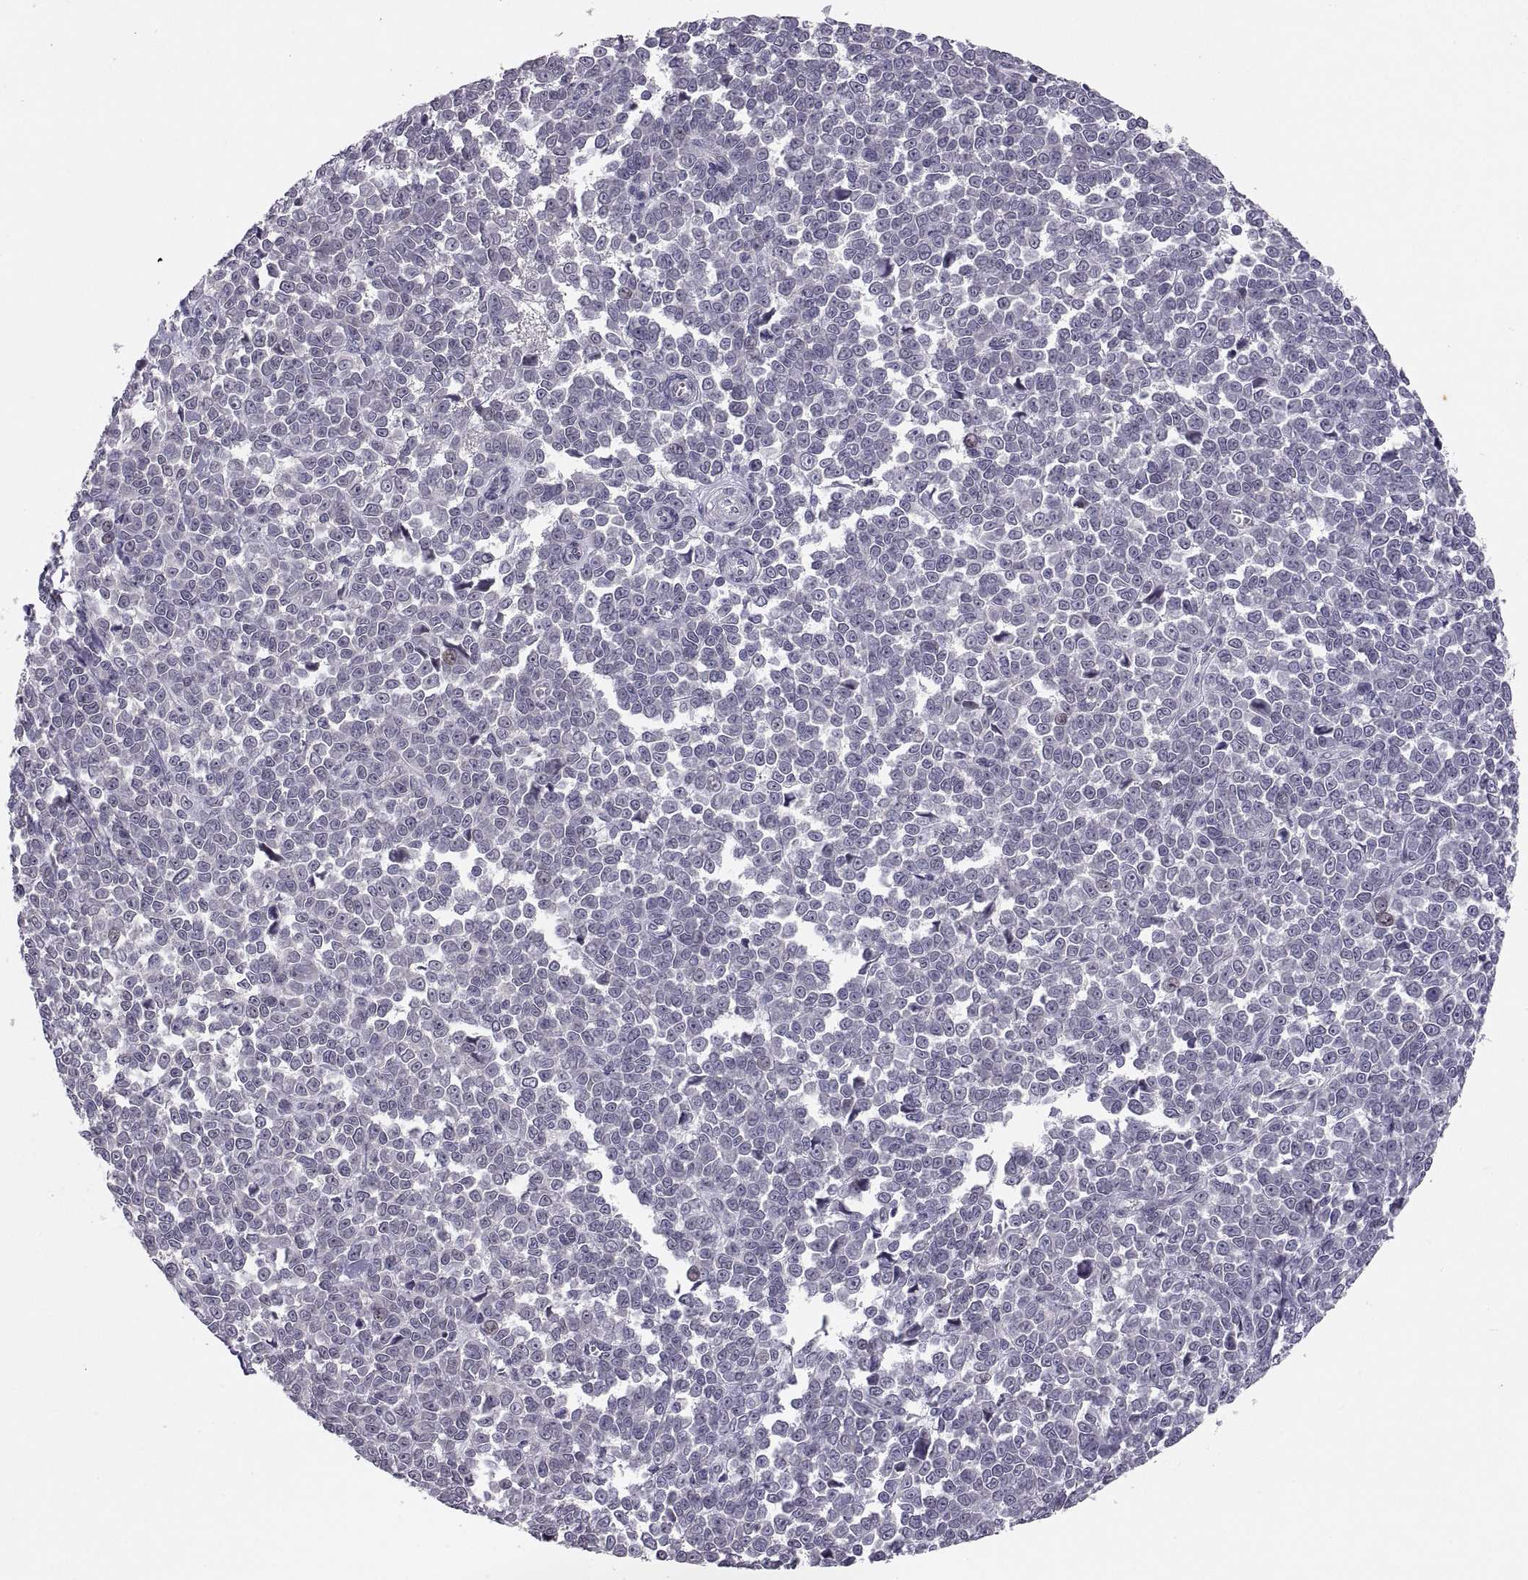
{"staining": {"intensity": "negative", "quantity": "none", "location": "none"}, "tissue": "melanoma", "cell_type": "Tumor cells", "image_type": "cancer", "snomed": [{"axis": "morphology", "description": "Malignant melanoma, NOS"}, {"axis": "topography", "description": "Skin"}], "caption": "Melanoma stained for a protein using immunohistochemistry (IHC) shows no staining tumor cells.", "gene": "PAX2", "patient": {"sex": "female", "age": 95}}